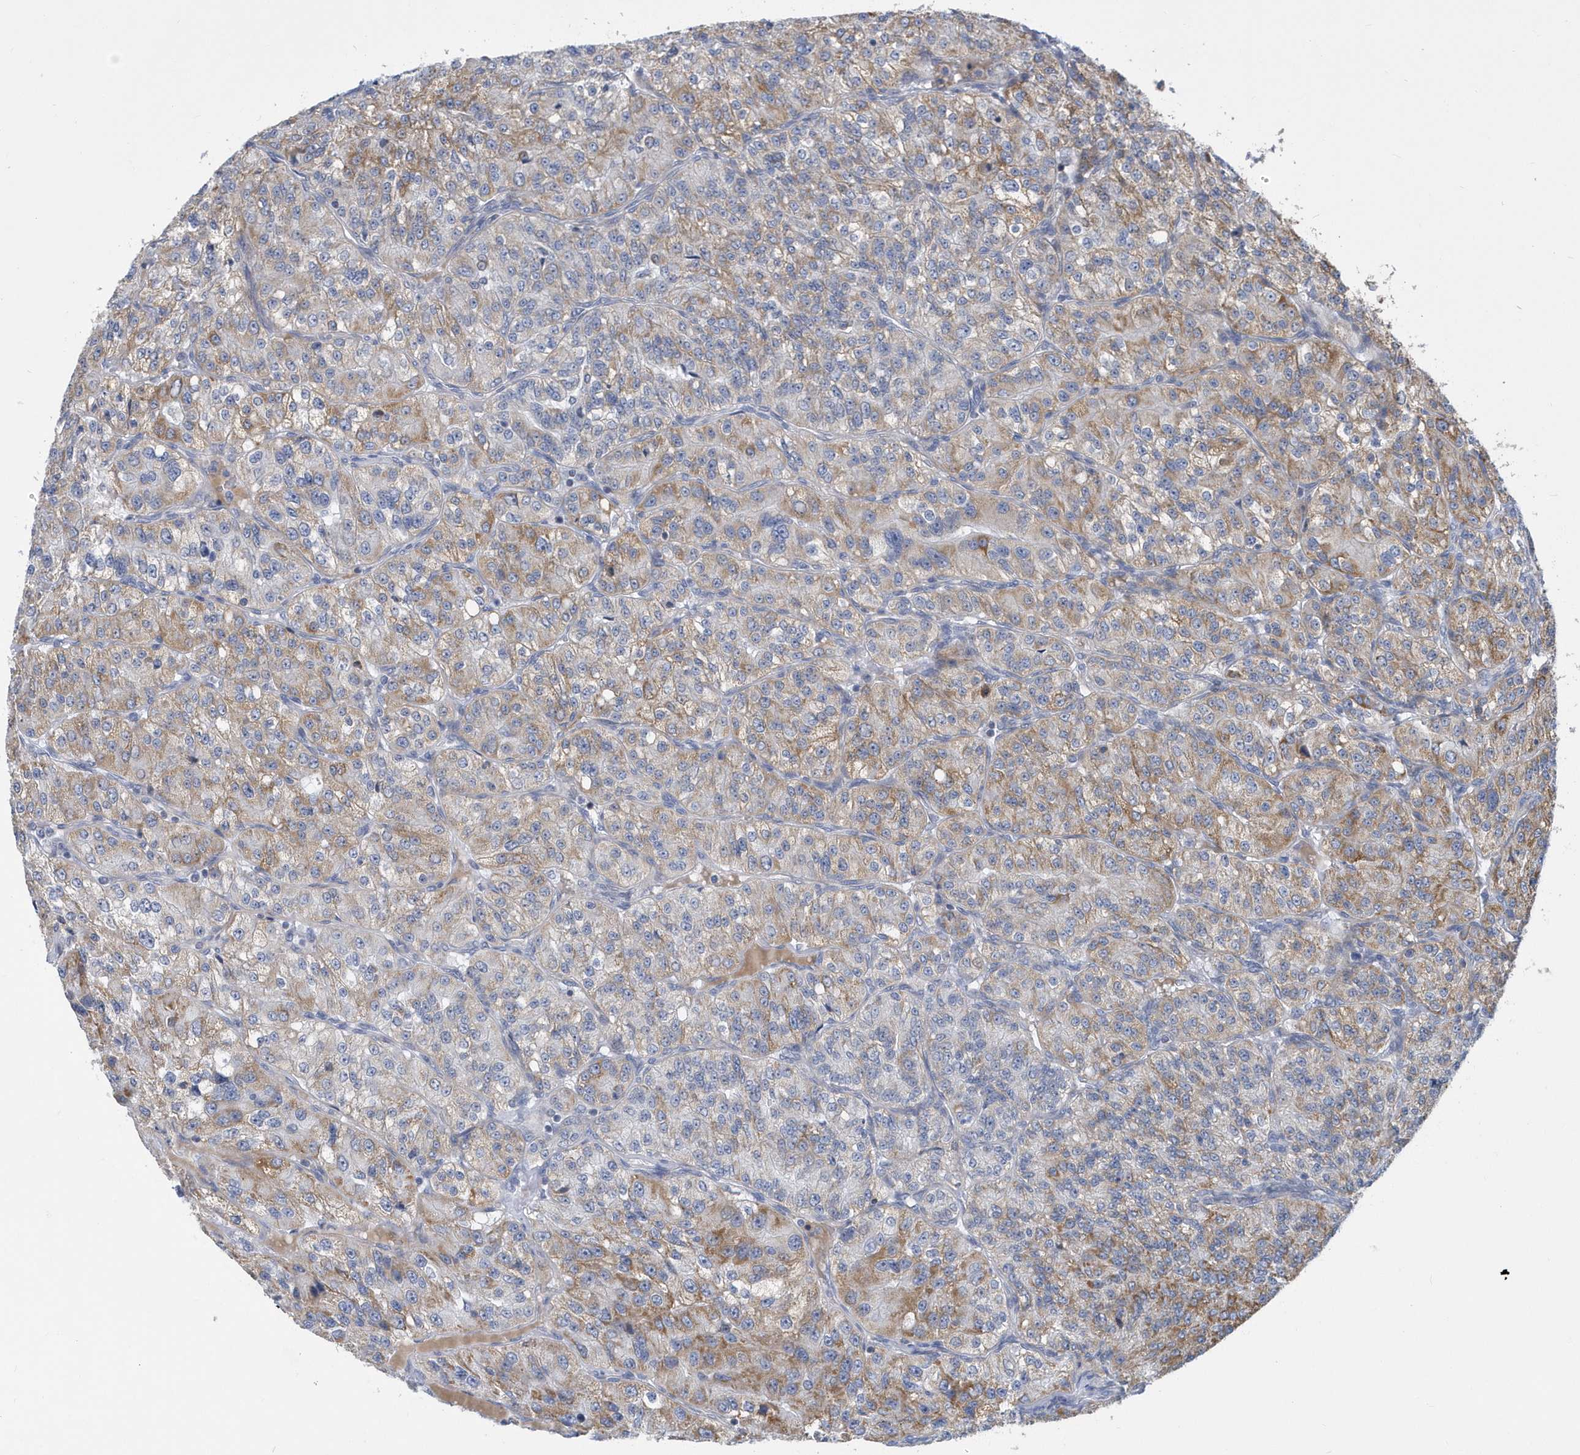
{"staining": {"intensity": "weak", "quantity": "25%-75%", "location": "cytoplasmic/membranous"}, "tissue": "renal cancer", "cell_type": "Tumor cells", "image_type": "cancer", "snomed": [{"axis": "morphology", "description": "Adenocarcinoma, NOS"}, {"axis": "topography", "description": "Kidney"}], "caption": "There is low levels of weak cytoplasmic/membranous expression in tumor cells of renal cancer (adenocarcinoma), as demonstrated by immunohistochemical staining (brown color).", "gene": "VWA5B2", "patient": {"sex": "female", "age": 63}}